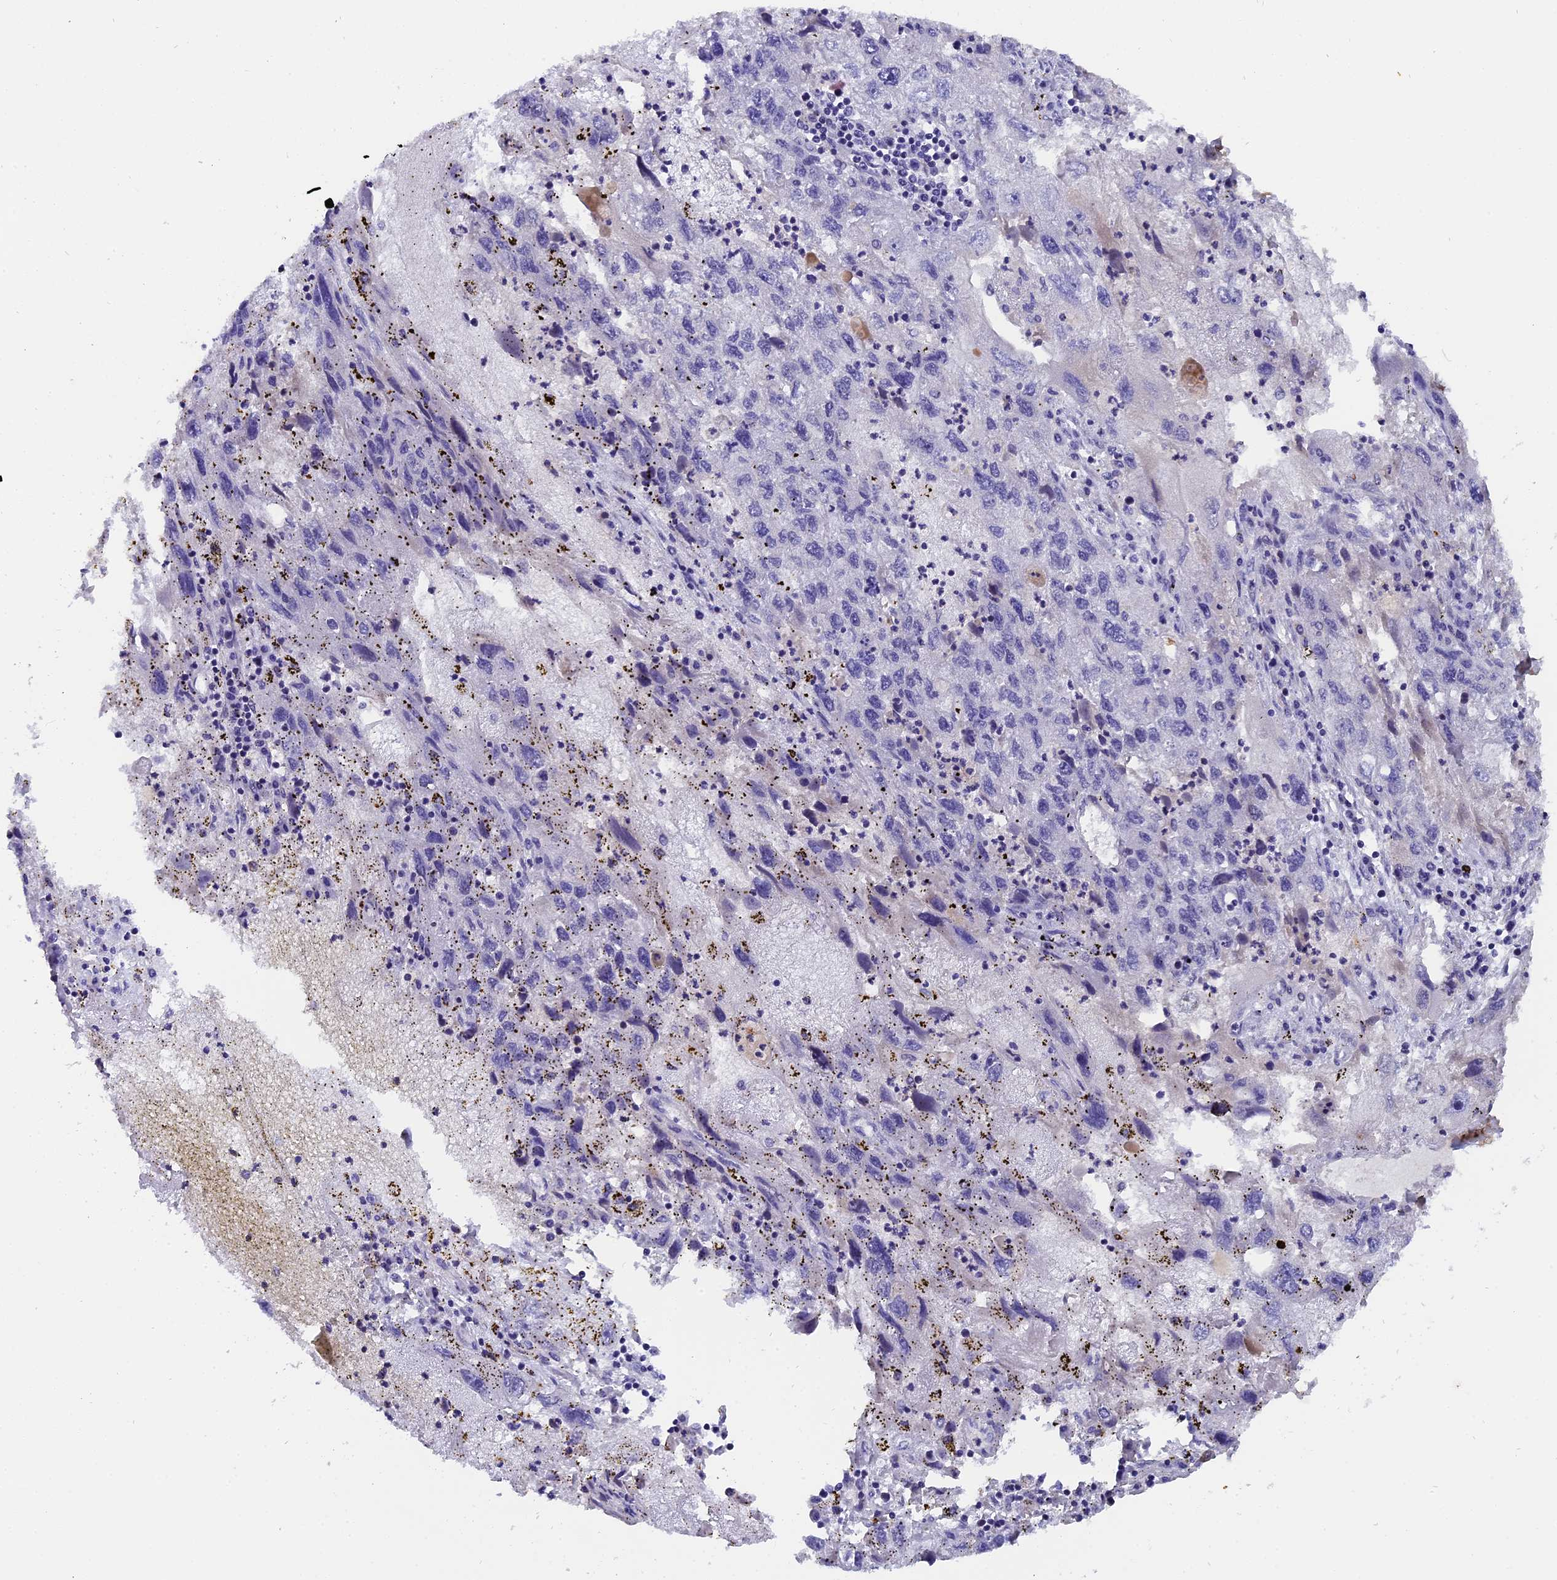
{"staining": {"intensity": "negative", "quantity": "none", "location": "none"}, "tissue": "endometrial cancer", "cell_type": "Tumor cells", "image_type": "cancer", "snomed": [{"axis": "morphology", "description": "Adenocarcinoma, NOS"}, {"axis": "topography", "description": "Endometrium"}], "caption": "An immunohistochemistry (IHC) photomicrograph of endometrial adenocarcinoma is shown. There is no staining in tumor cells of endometrial adenocarcinoma. (DAB immunohistochemistry visualized using brightfield microscopy, high magnification).", "gene": "PYGO1", "patient": {"sex": "female", "age": 49}}